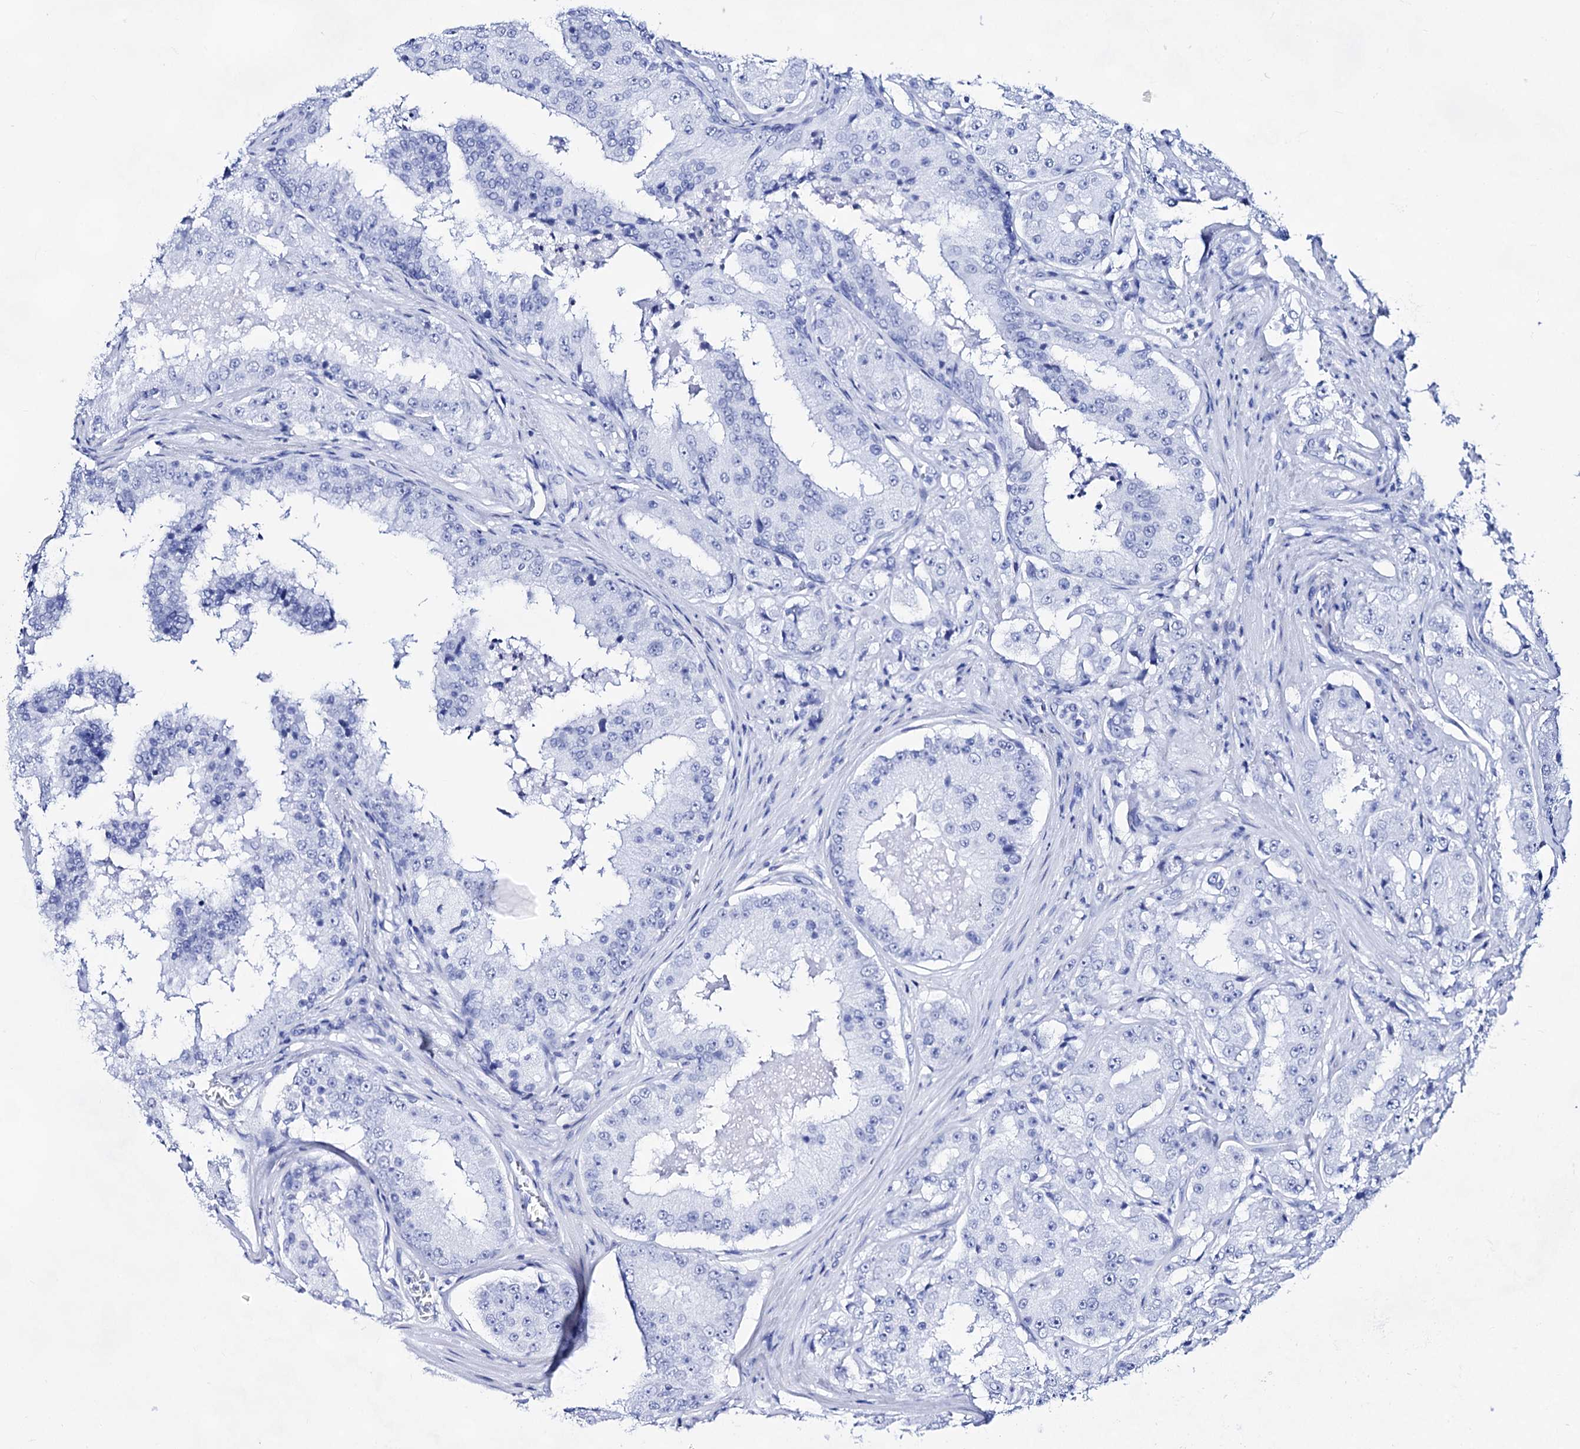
{"staining": {"intensity": "negative", "quantity": "none", "location": "none"}, "tissue": "prostate cancer", "cell_type": "Tumor cells", "image_type": "cancer", "snomed": [{"axis": "morphology", "description": "Adenocarcinoma, High grade"}, {"axis": "topography", "description": "Prostate"}], "caption": "Protein analysis of adenocarcinoma (high-grade) (prostate) demonstrates no significant staining in tumor cells. The staining is performed using DAB brown chromogen with nuclei counter-stained in using hematoxylin.", "gene": "PLIN1", "patient": {"sex": "male", "age": 73}}